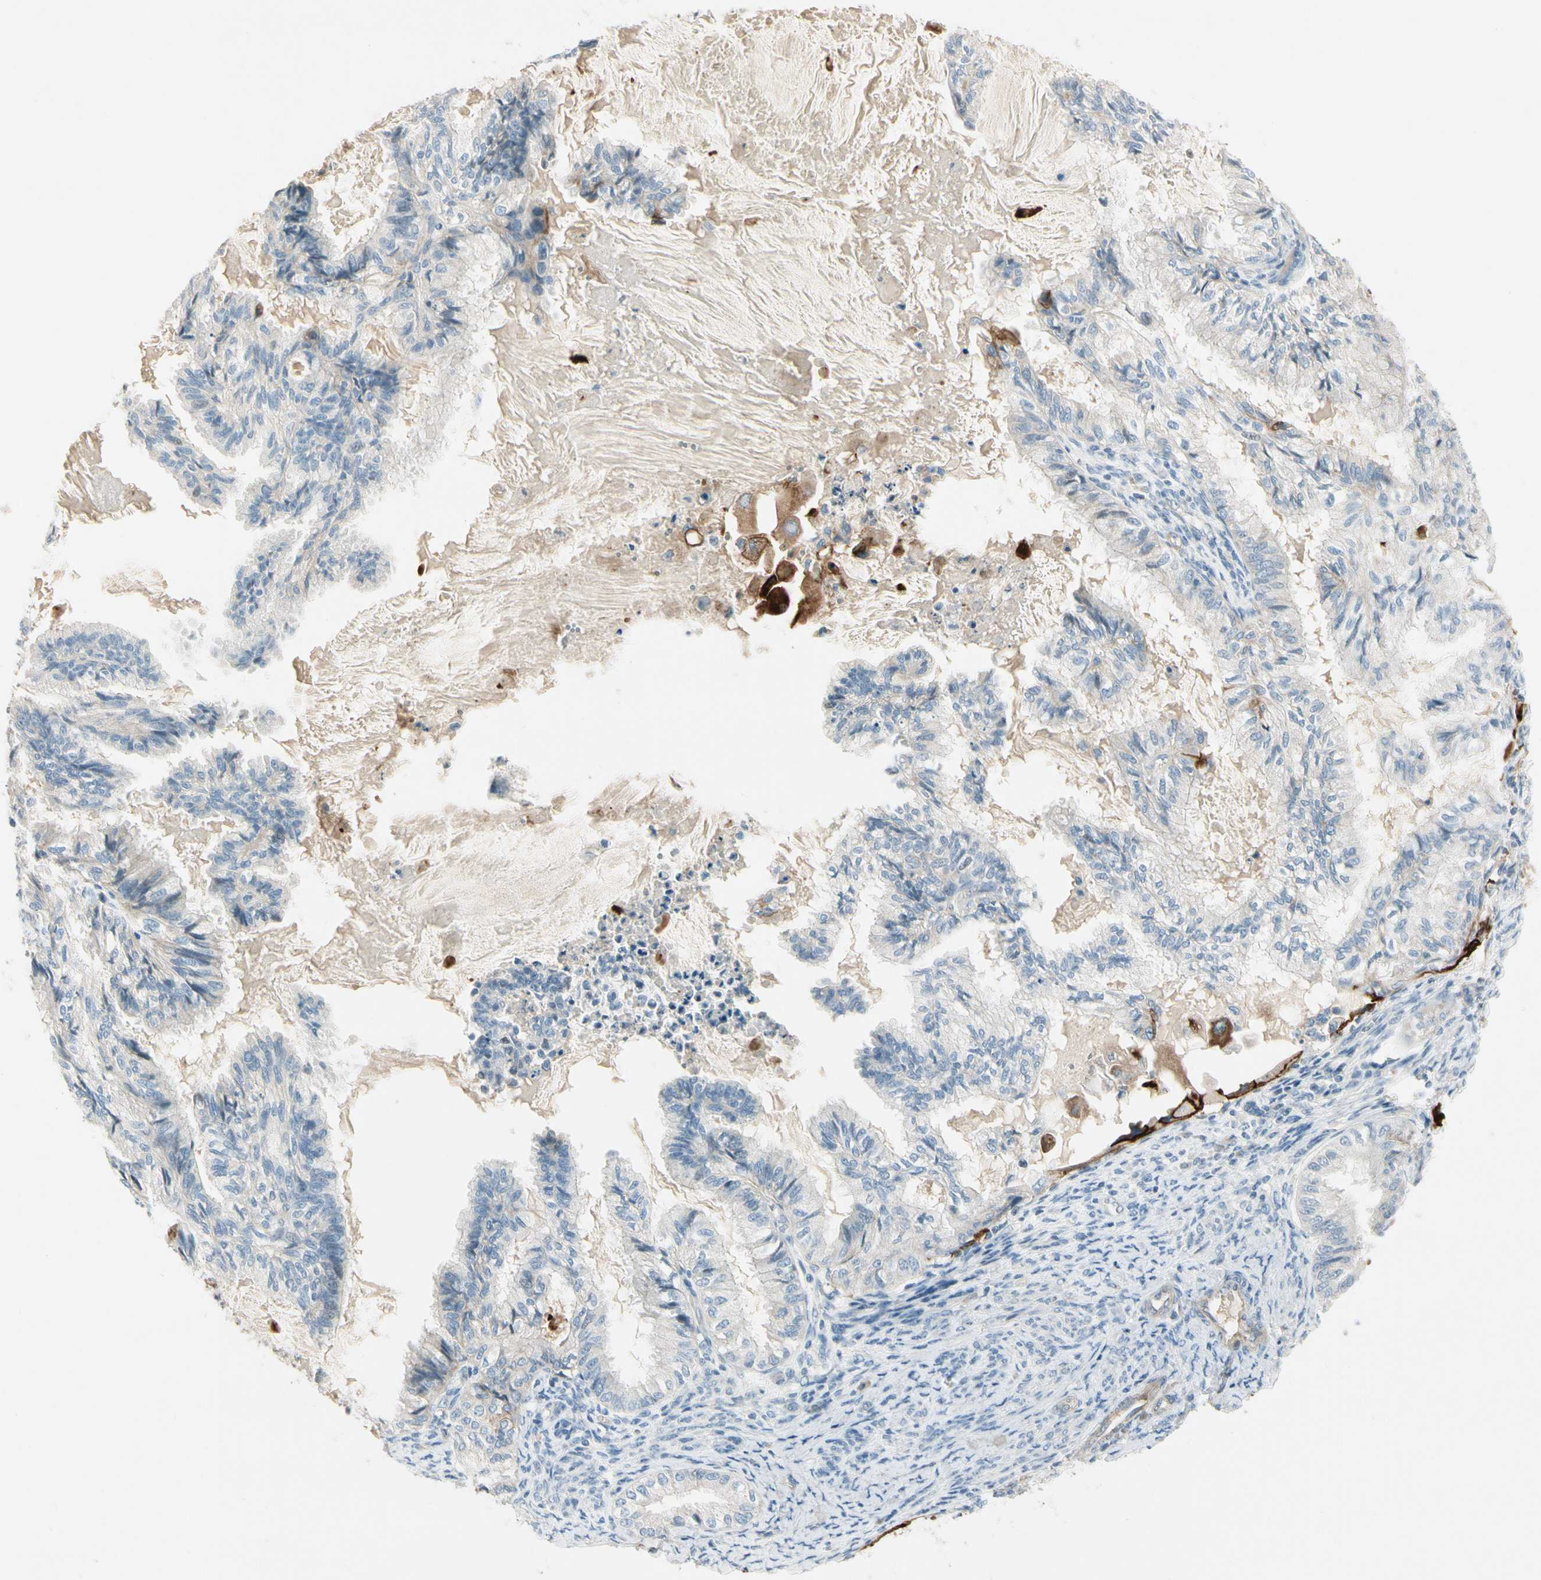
{"staining": {"intensity": "negative", "quantity": "none", "location": "none"}, "tissue": "cervical cancer", "cell_type": "Tumor cells", "image_type": "cancer", "snomed": [{"axis": "morphology", "description": "Normal tissue, NOS"}, {"axis": "morphology", "description": "Adenocarcinoma, NOS"}, {"axis": "topography", "description": "Cervix"}, {"axis": "topography", "description": "Endometrium"}], "caption": "Protein analysis of cervical cancer demonstrates no significant expression in tumor cells.", "gene": "ITGA3", "patient": {"sex": "female", "age": 86}}